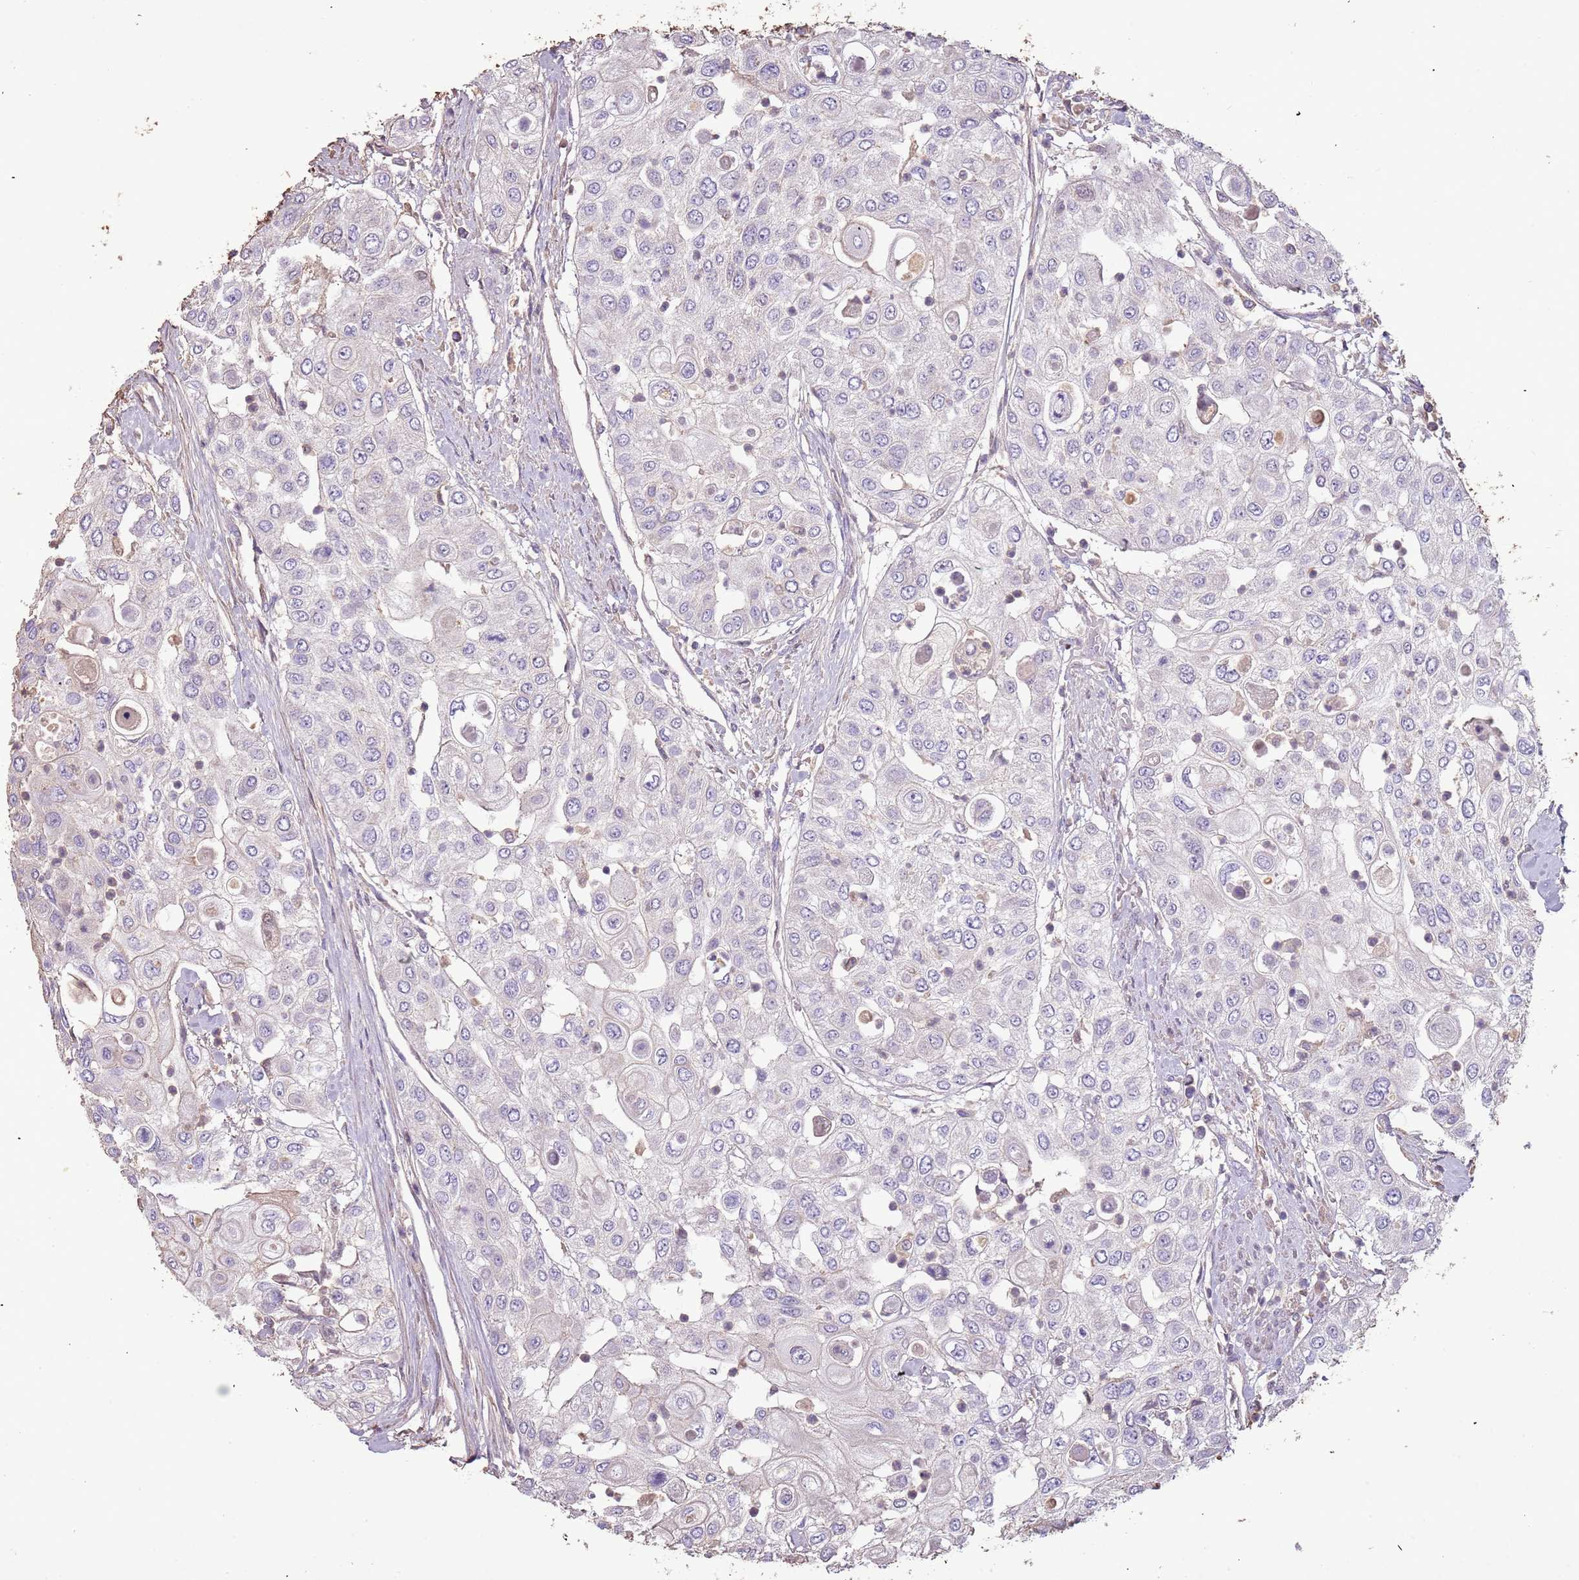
{"staining": {"intensity": "negative", "quantity": "none", "location": "none"}, "tissue": "urothelial cancer", "cell_type": "Tumor cells", "image_type": "cancer", "snomed": [{"axis": "morphology", "description": "Urothelial carcinoma, High grade"}, {"axis": "topography", "description": "Urinary bladder"}], "caption": "There is no significant positivity in tumor cells of urothelial cancer. Nuclei are stained in blue.", "gene": "FECH", "patient": {"sex": "female", "age": 79}}